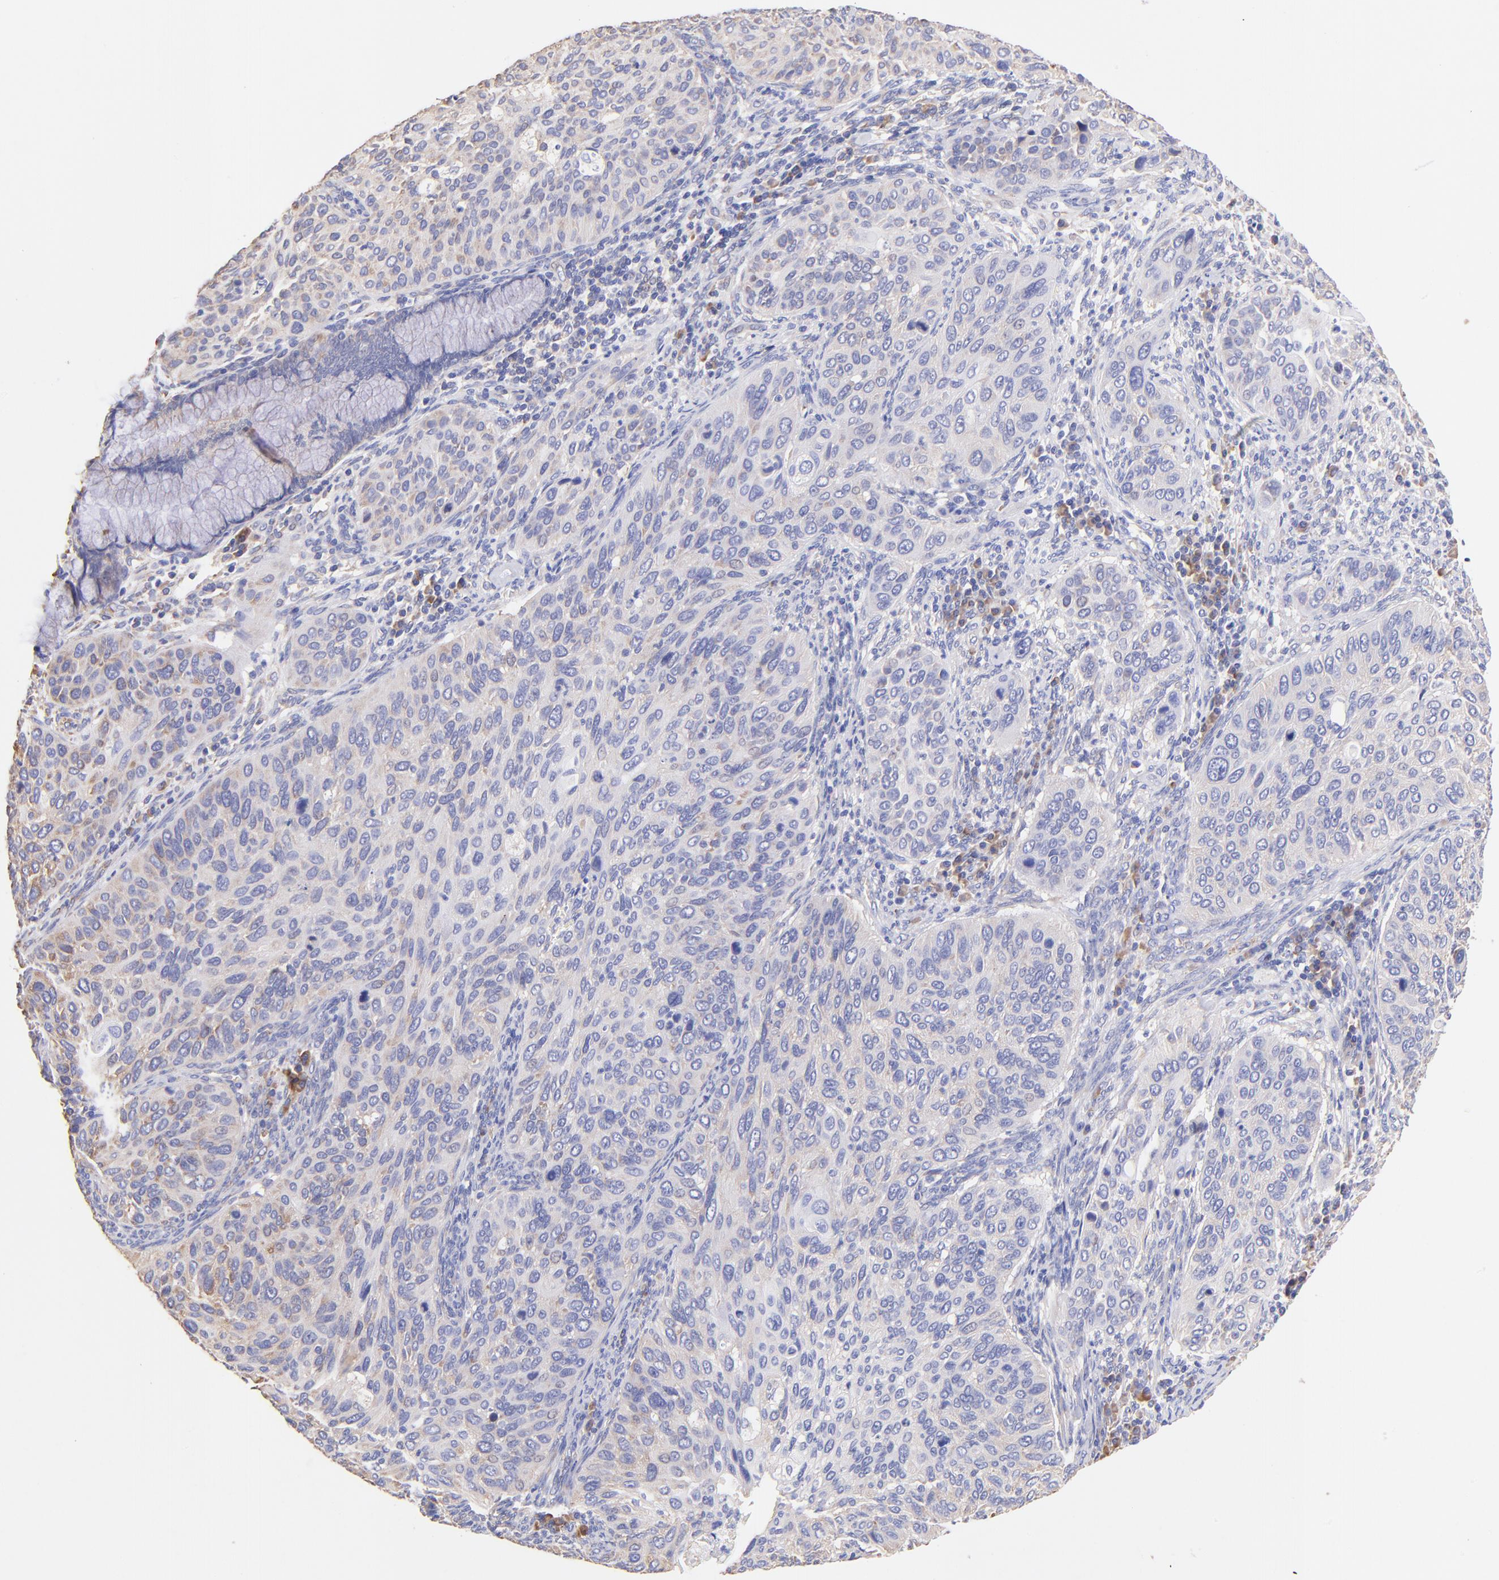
{"staining": {"intensity": "weak", "quantity": "25%-75%", "location": "cytoplasmic/membranous"}, "tissue": "cervical cancer", "cell_type": "Tumor cells", "image_type": "cancer", "snomed": [{"axis": "morphology", "description": "Squamous cell carcinoma, NOS"}, {"axis": "topography", "description": "Cervix"}], "caption": "Immunohistochemistry of cervical cancer (squamous cell carcinoma) demonstrates low levels of weak cytoplasmic/membranous positivity in approximately 25%-75% of tumor cells.", "gene": "RPL30", "patient": {"sex": "female", "age": 57}}